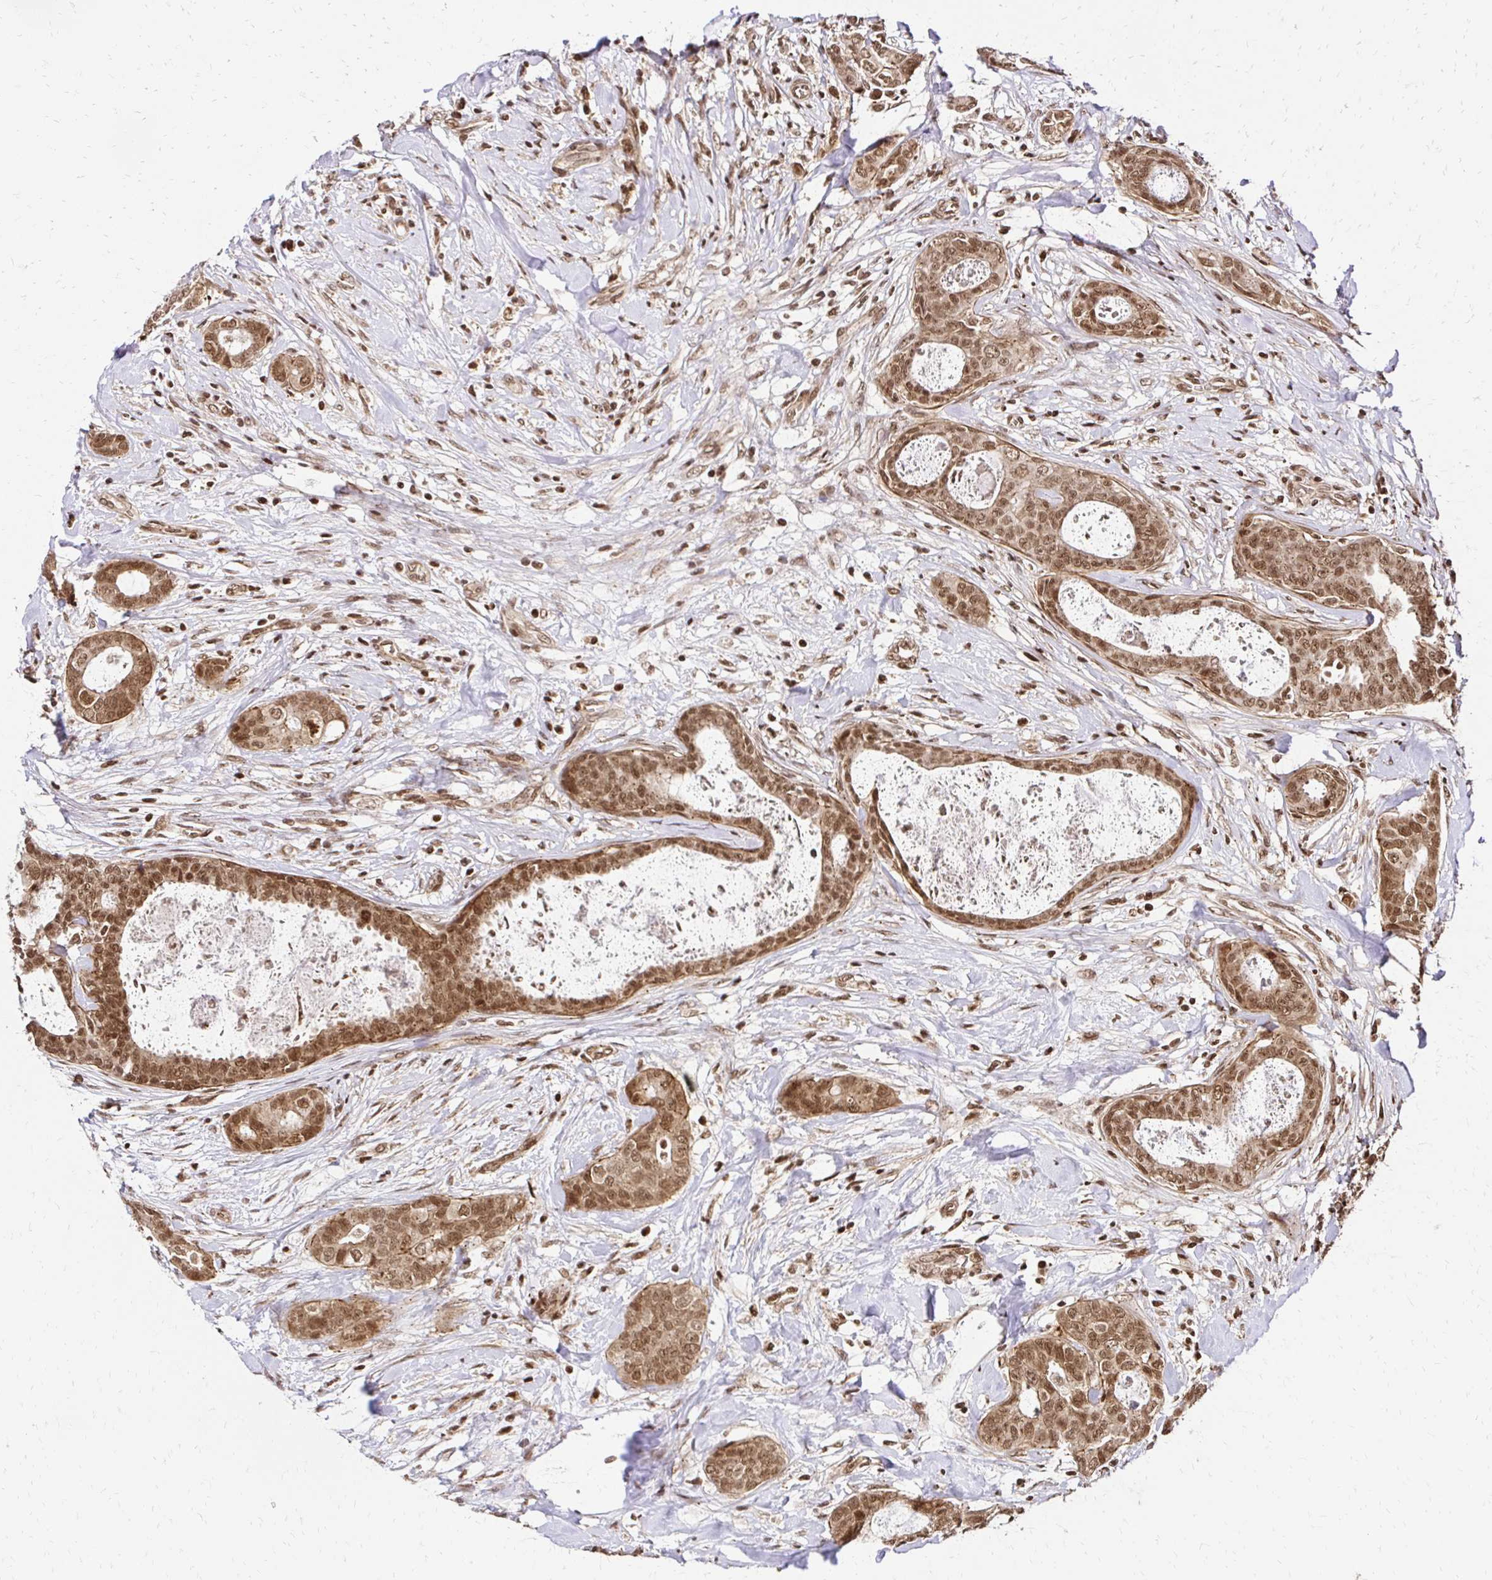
{"staining": {"intensity": "moderate", "quantity": ">75%", "location": "nuclear"}, "tissue": "breast cancer", "cell_type": "Tumor cells", "image_type": "cancer", "snomed": [{"axis": "morphology", "description": "Duct carcinoma"}, {"axis": "topography", "description": "Breast"}], "caption": "The photomicrograph displays immunohistochemical staining of breast intraductal carcinoma. There is moderate nuclear expression is appreciated in approximately >75% of tumor cells.", "gene": "GLYR1", "patient": {"sex": "female", "age": 45}}